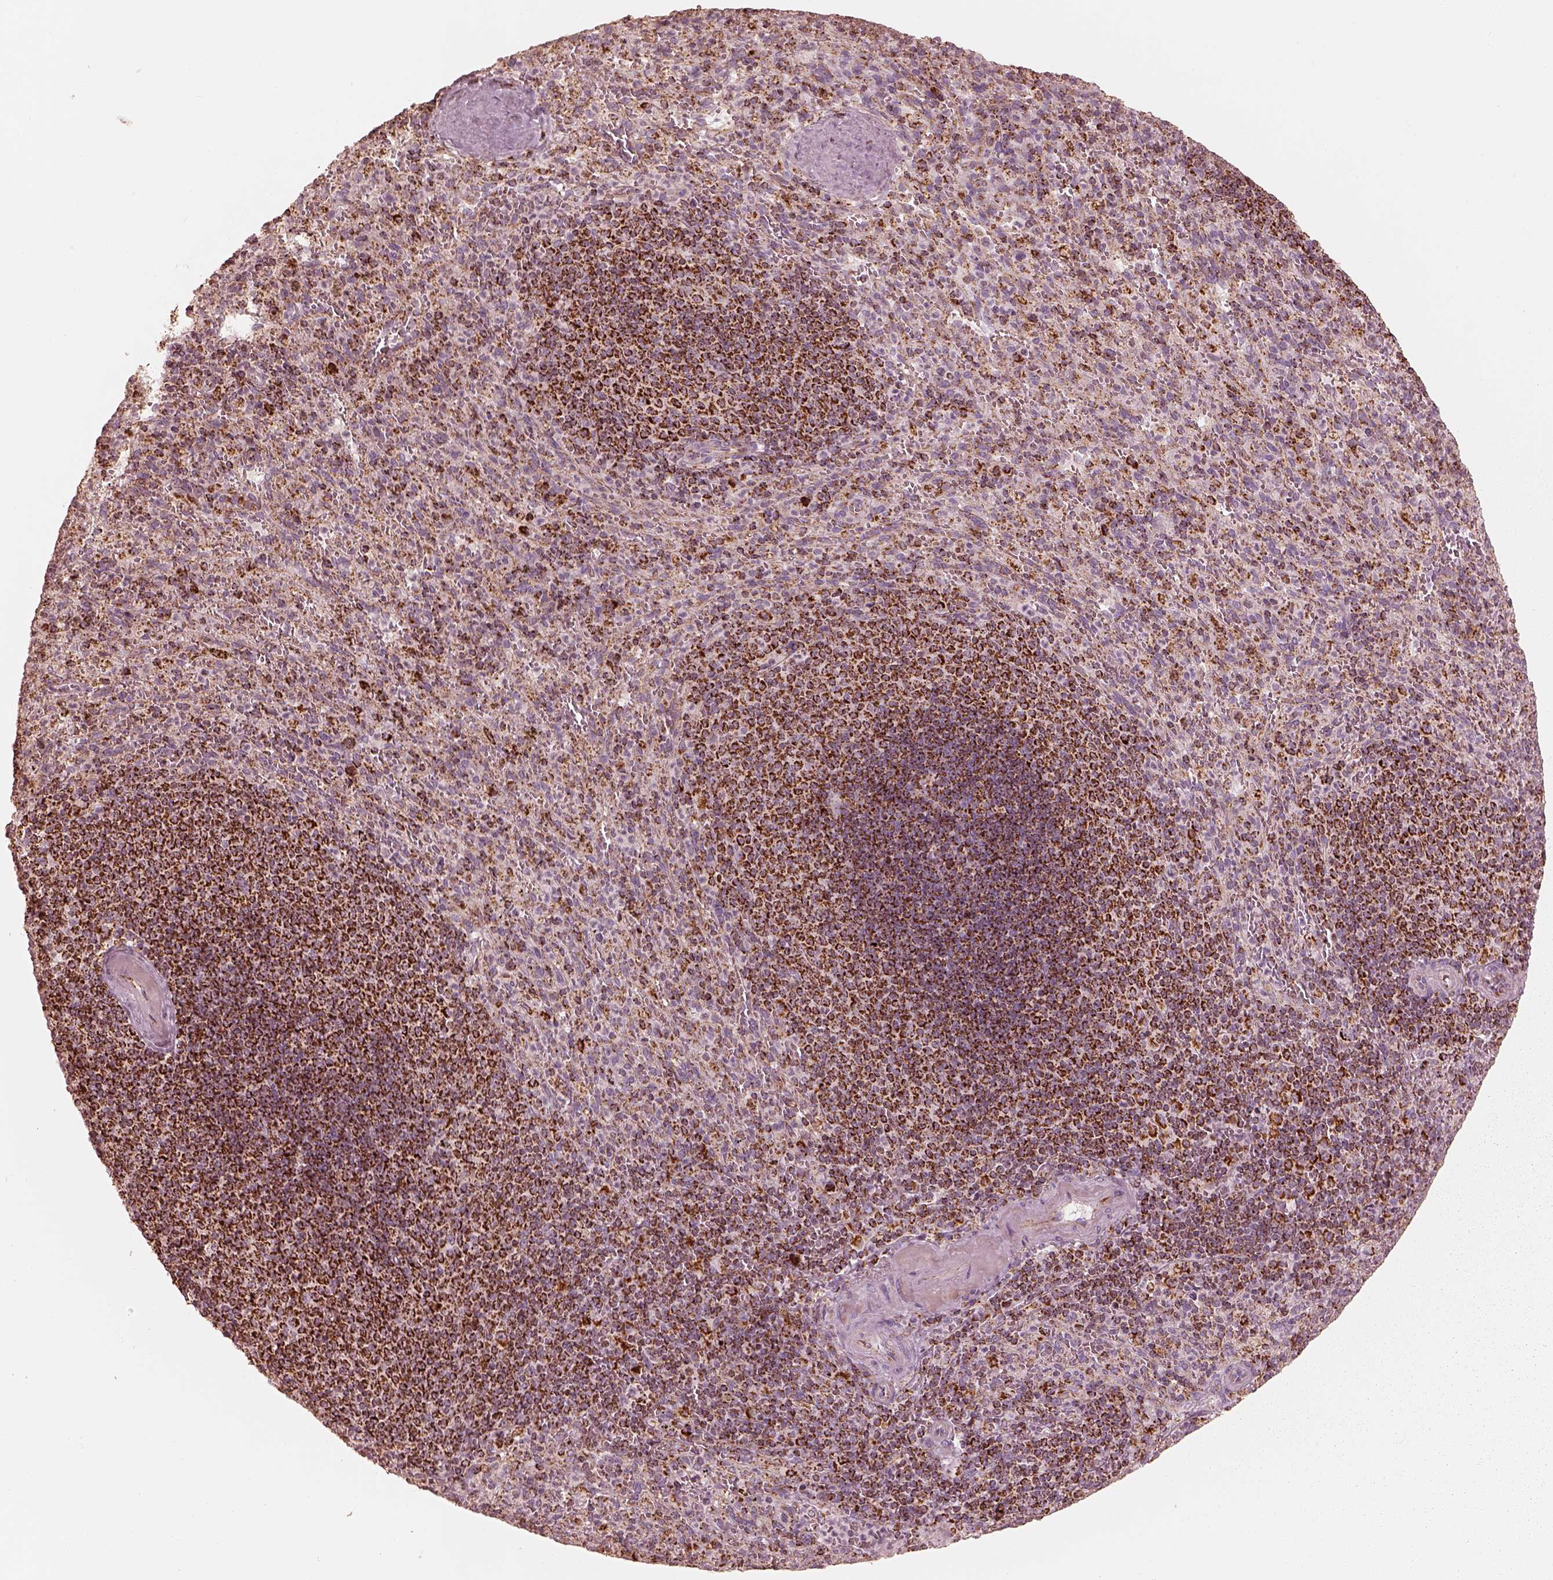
{"staining": {"intensity": "strong", "quantity": "25%-75%", "location": "cytoplasmic/membranous"}, "tissue": "spleen", "cell_type": "Cells in red pulp", "image_type": "normal", "snomed": [{"axis": "morphology", "description": "Normal tissue, NOS"}, {"axis": "topography", "description": "Spleen"}], "caption": "DAB (3,3'-diaminobenzidine) immunohistochemical staining of normal spleen demonstrates strong cytoplasmic/membranous protein staining in about 25%-75% of cells in red pulp. (DAB (3,3'-diaminobenzidine) IHC, brown staining for protein, blue staining for nuclei).", "gene": "ENTPD6", "patient": {"sex": "male", "age": 57}}